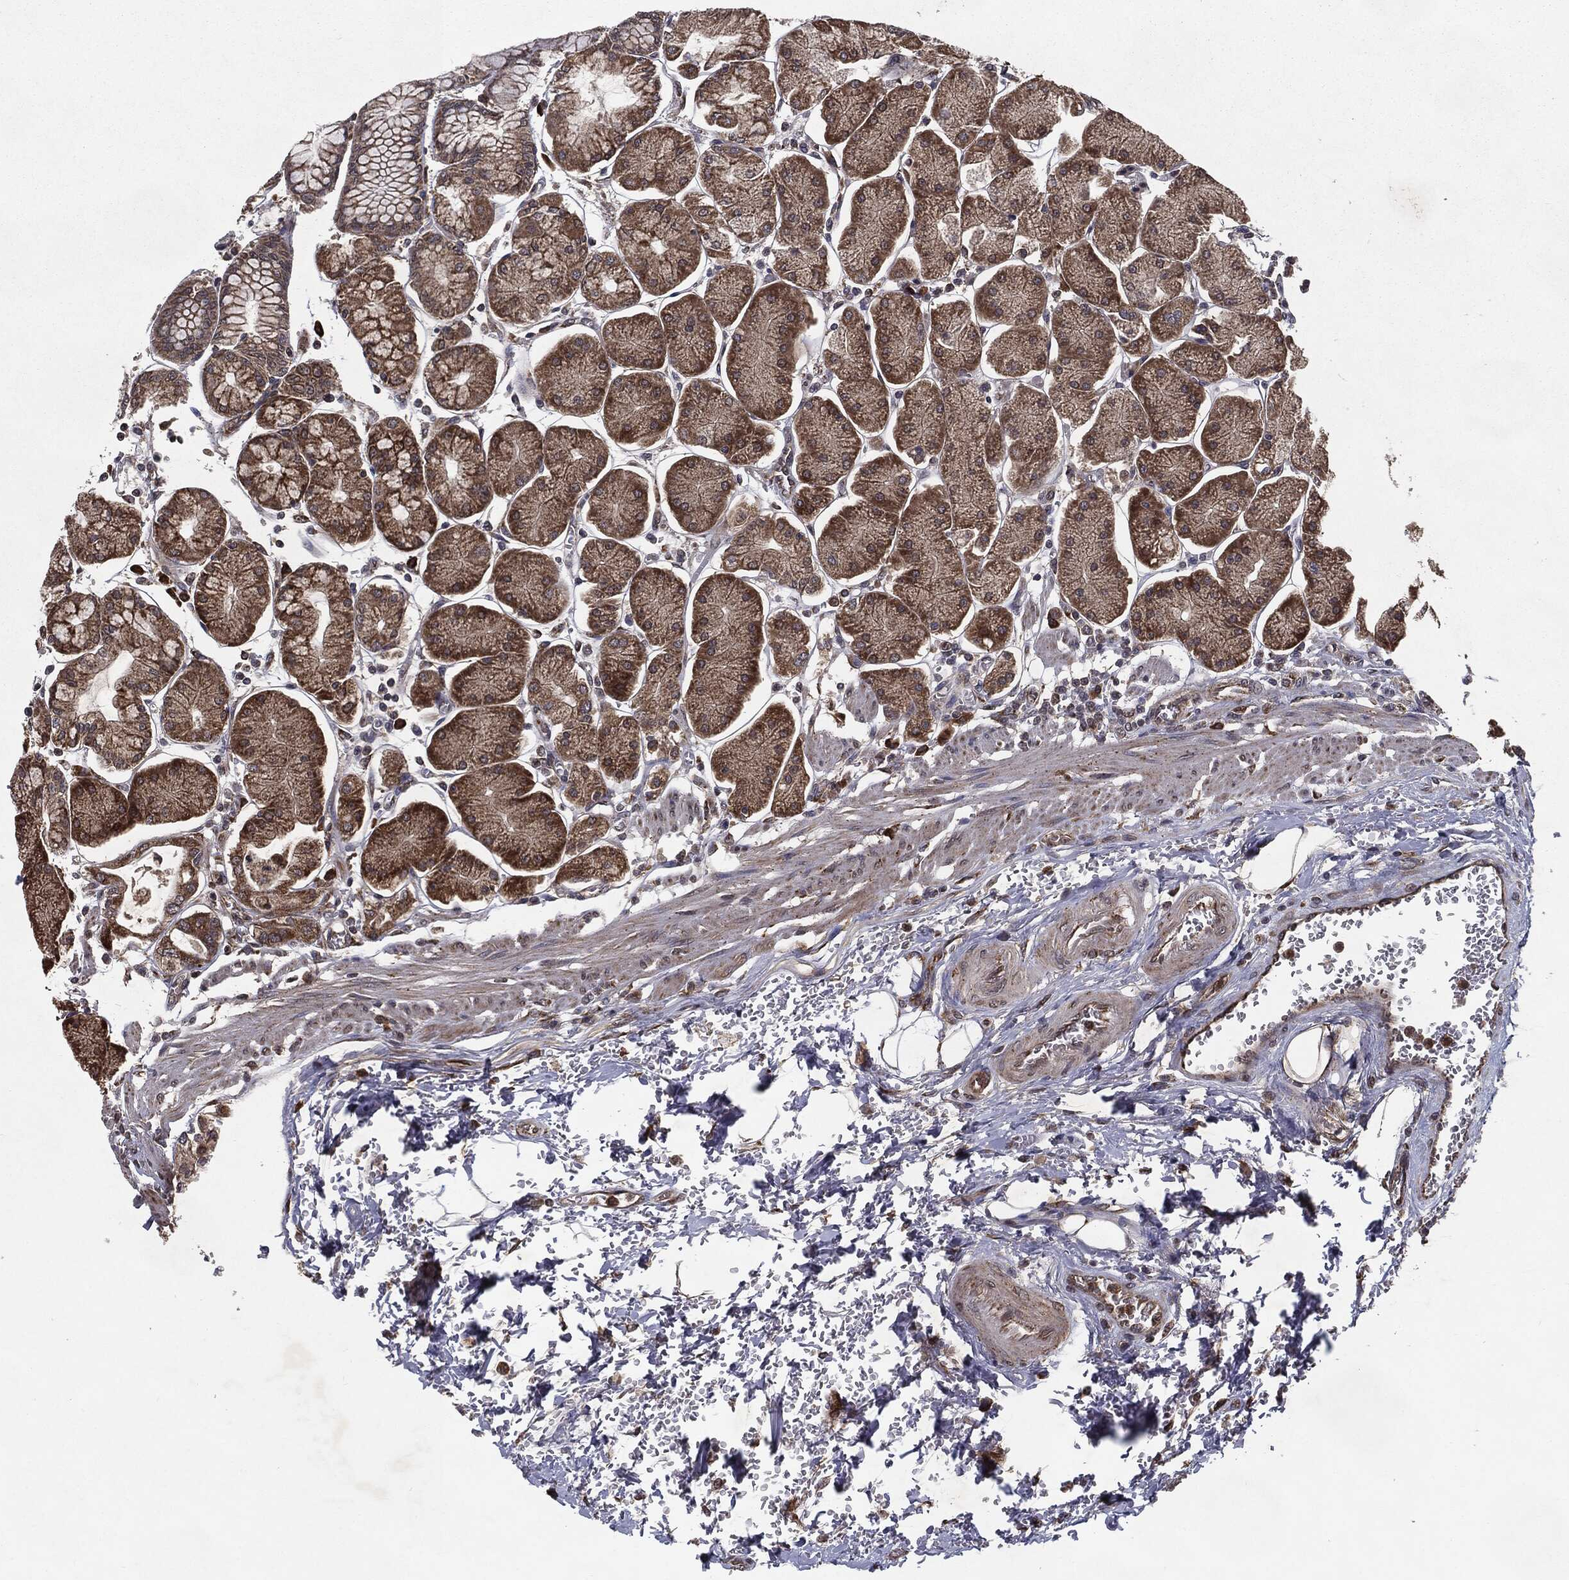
{"staining": {"intensity": "strong", "quantity": "25%-75%", "location": "cytoplasmic/membranous"}, "tissue": "stomach", "cell_type": "Glandular cells", "image_type": "normal", "snomed": [{"axis": "morphology", "description": "Normal tissue, NOS"}, {"axis": "morphology", "description": "Adenocarcinoma, NOS"}, {"axis": "topography", "description": "Stomach, upper"}, {"axis": "topography", "description": "Stomach"}], "caption": "About 25%-75% of glandular cells in unremarkable human stomach reveal strong cytoplasmic/membranous protein positivity as visualized by brown immunohistochemical staining.", "gene": "HDAC5", "patient": {"sex": "male", "age": 76}}